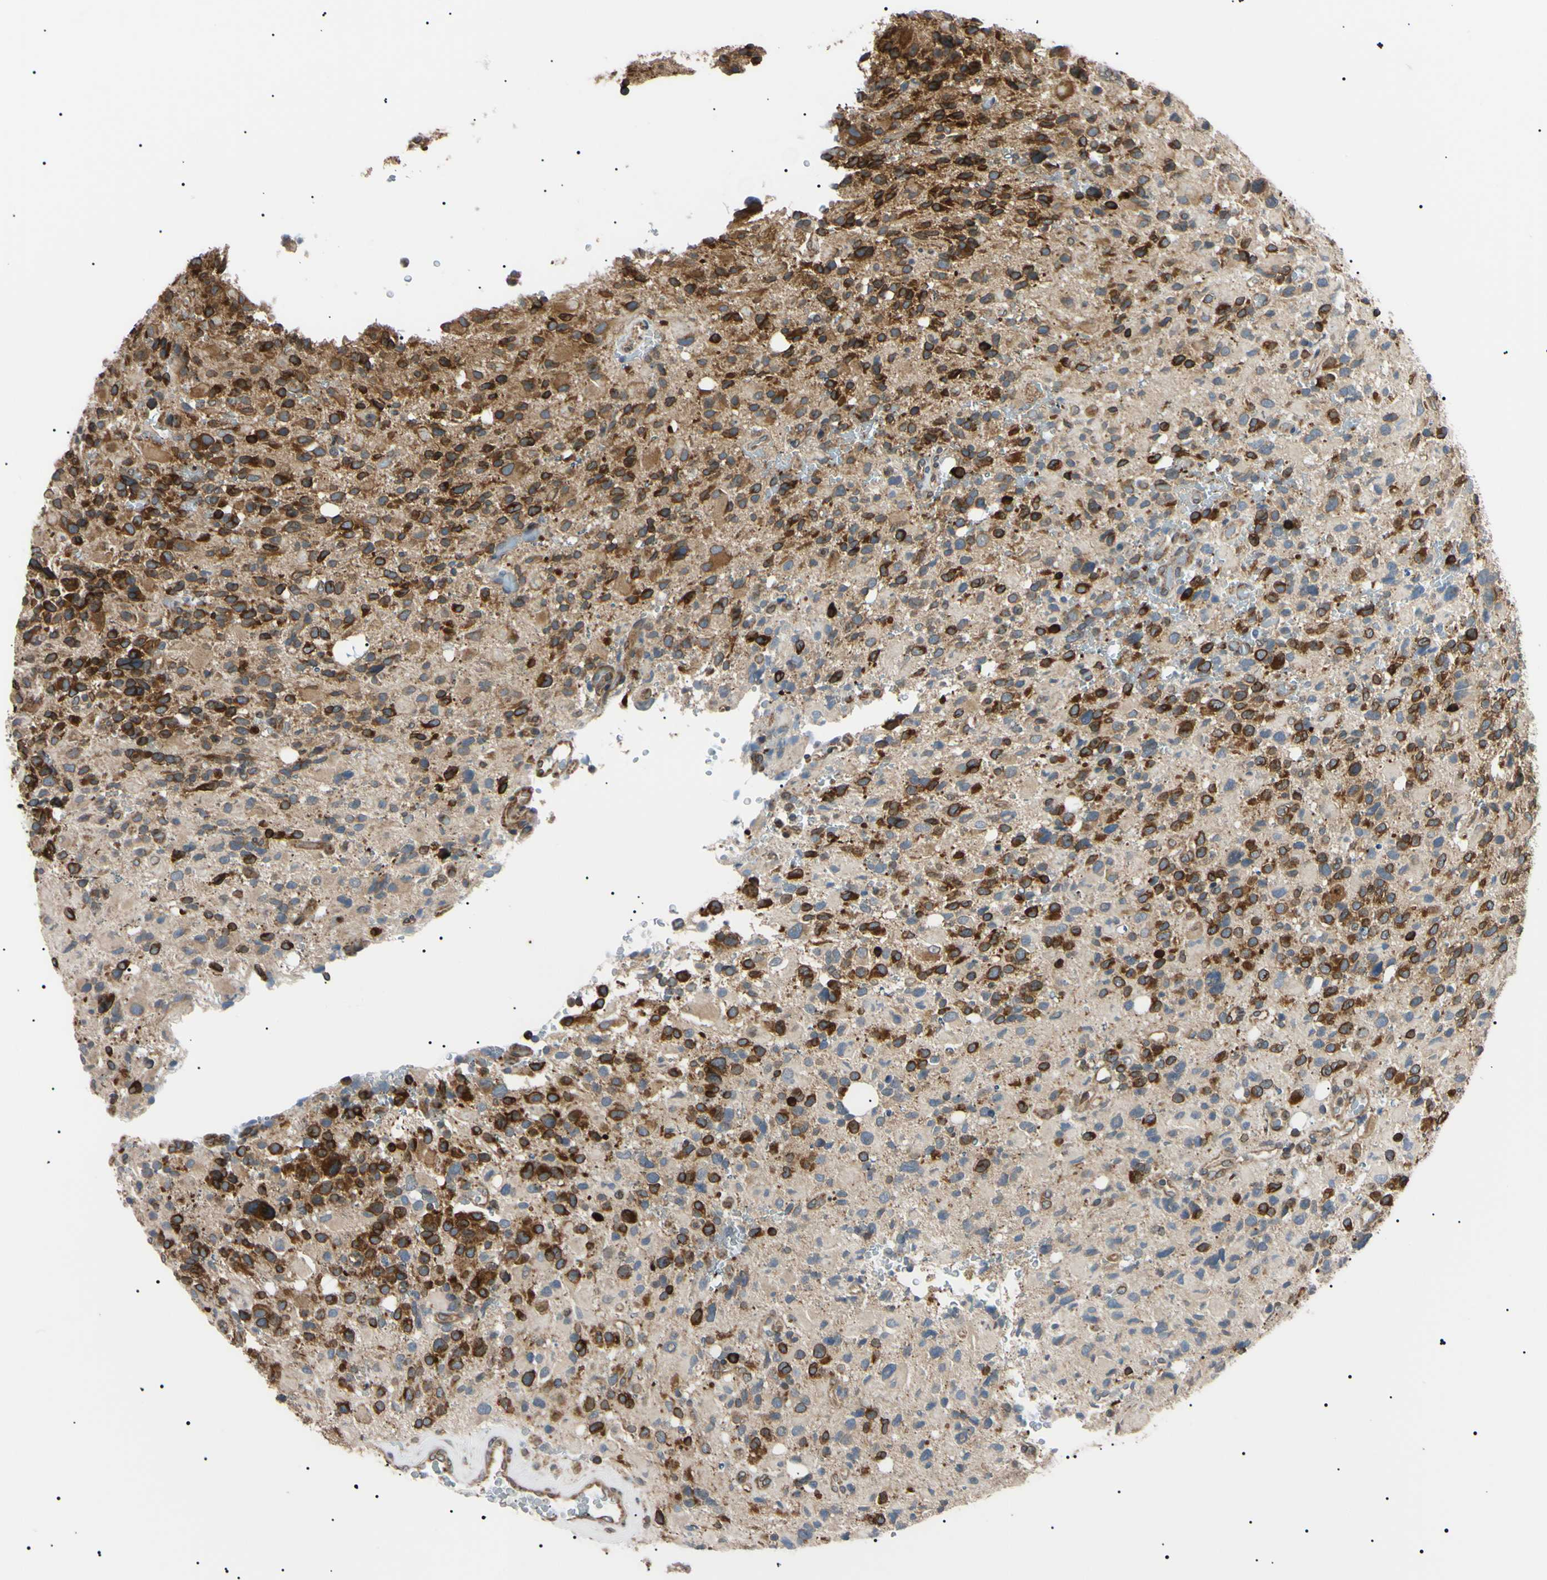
{"staining": {"intensity": "strong", "quantity": ">75%", "location": "cytoplasmic/membranous"}, "tissue": "glioma", "cell_type": "Tumor cells", "image_type": "cancer", "snomed": [{"axis": "morphology", "description": "Glioma, malignant, High grade"}, {"axis": "topography", "description": "Brain"}], "caption": "Immunohistochemistry (IHC) of human malignant high-grade glioma demonstrates high levels of strong cytoplasmic/membranous staining in approximately >75% of tumor cells. The staining was performed using DAB to visualize the protein expression in brown, while the nuclei were stained in blue with hematoxylin (Magnification: 20x).", "gene": "VAPA", "patient": {"sex": "male", "age": 48}}